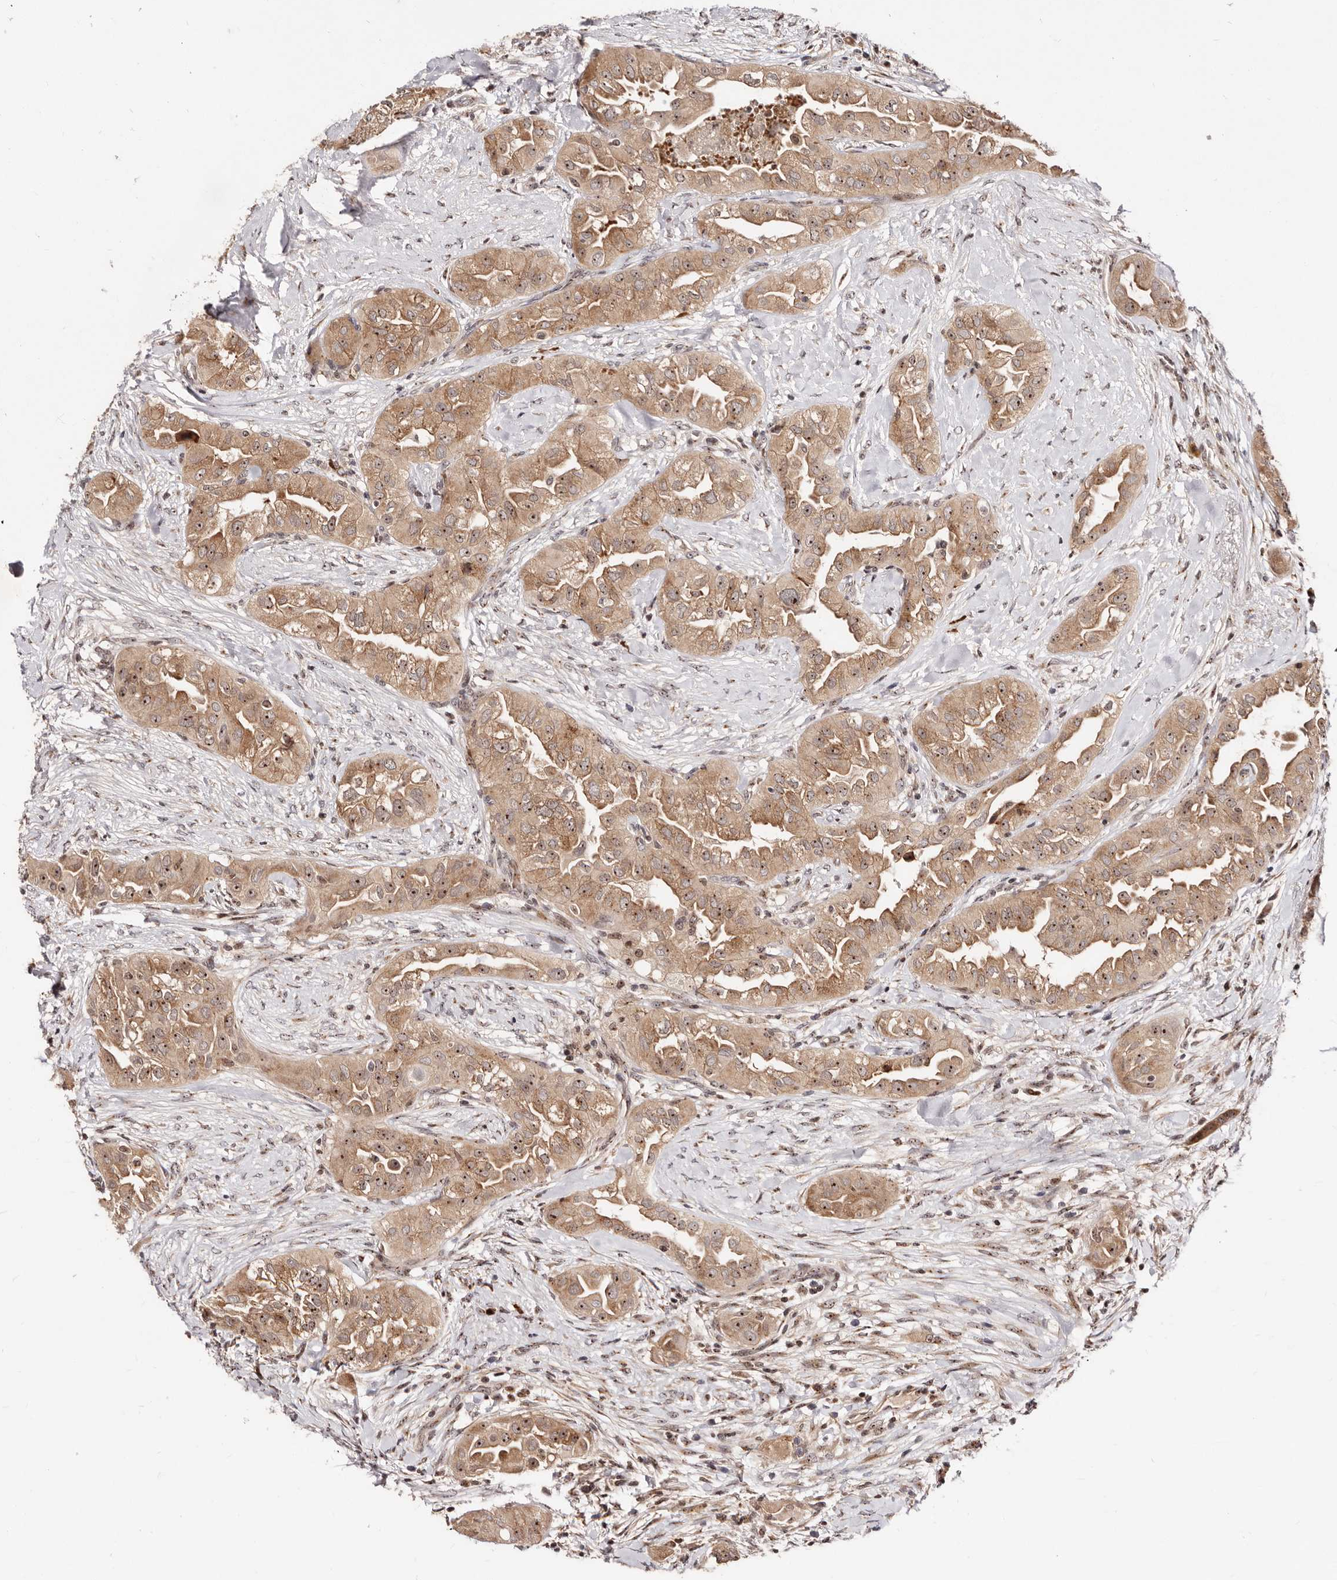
{"staining": {"intensity": "moderate", "quantity": ">75%", "location": "cytoplasmic/membranous,nuclear"}, "tissue": "thyroid cancer", "cell_type": "Tumor cells", "image_type": "cancer", "snomed": [{"axis": "morphology", "description": "Papillary adenocarcinoma, NOS"}, {"axis": "topography", "description": "Thyroid gland"}], "caption": "About >75% of tumor cells in human thyroid papillary adenocarcinoma show moderate cytoplasmic/membranous and nuclear protein staining as visualized by brown immunohistochemical staining.", "gene": "APOL6", "patient": {"sex": "female", "age": 59}}